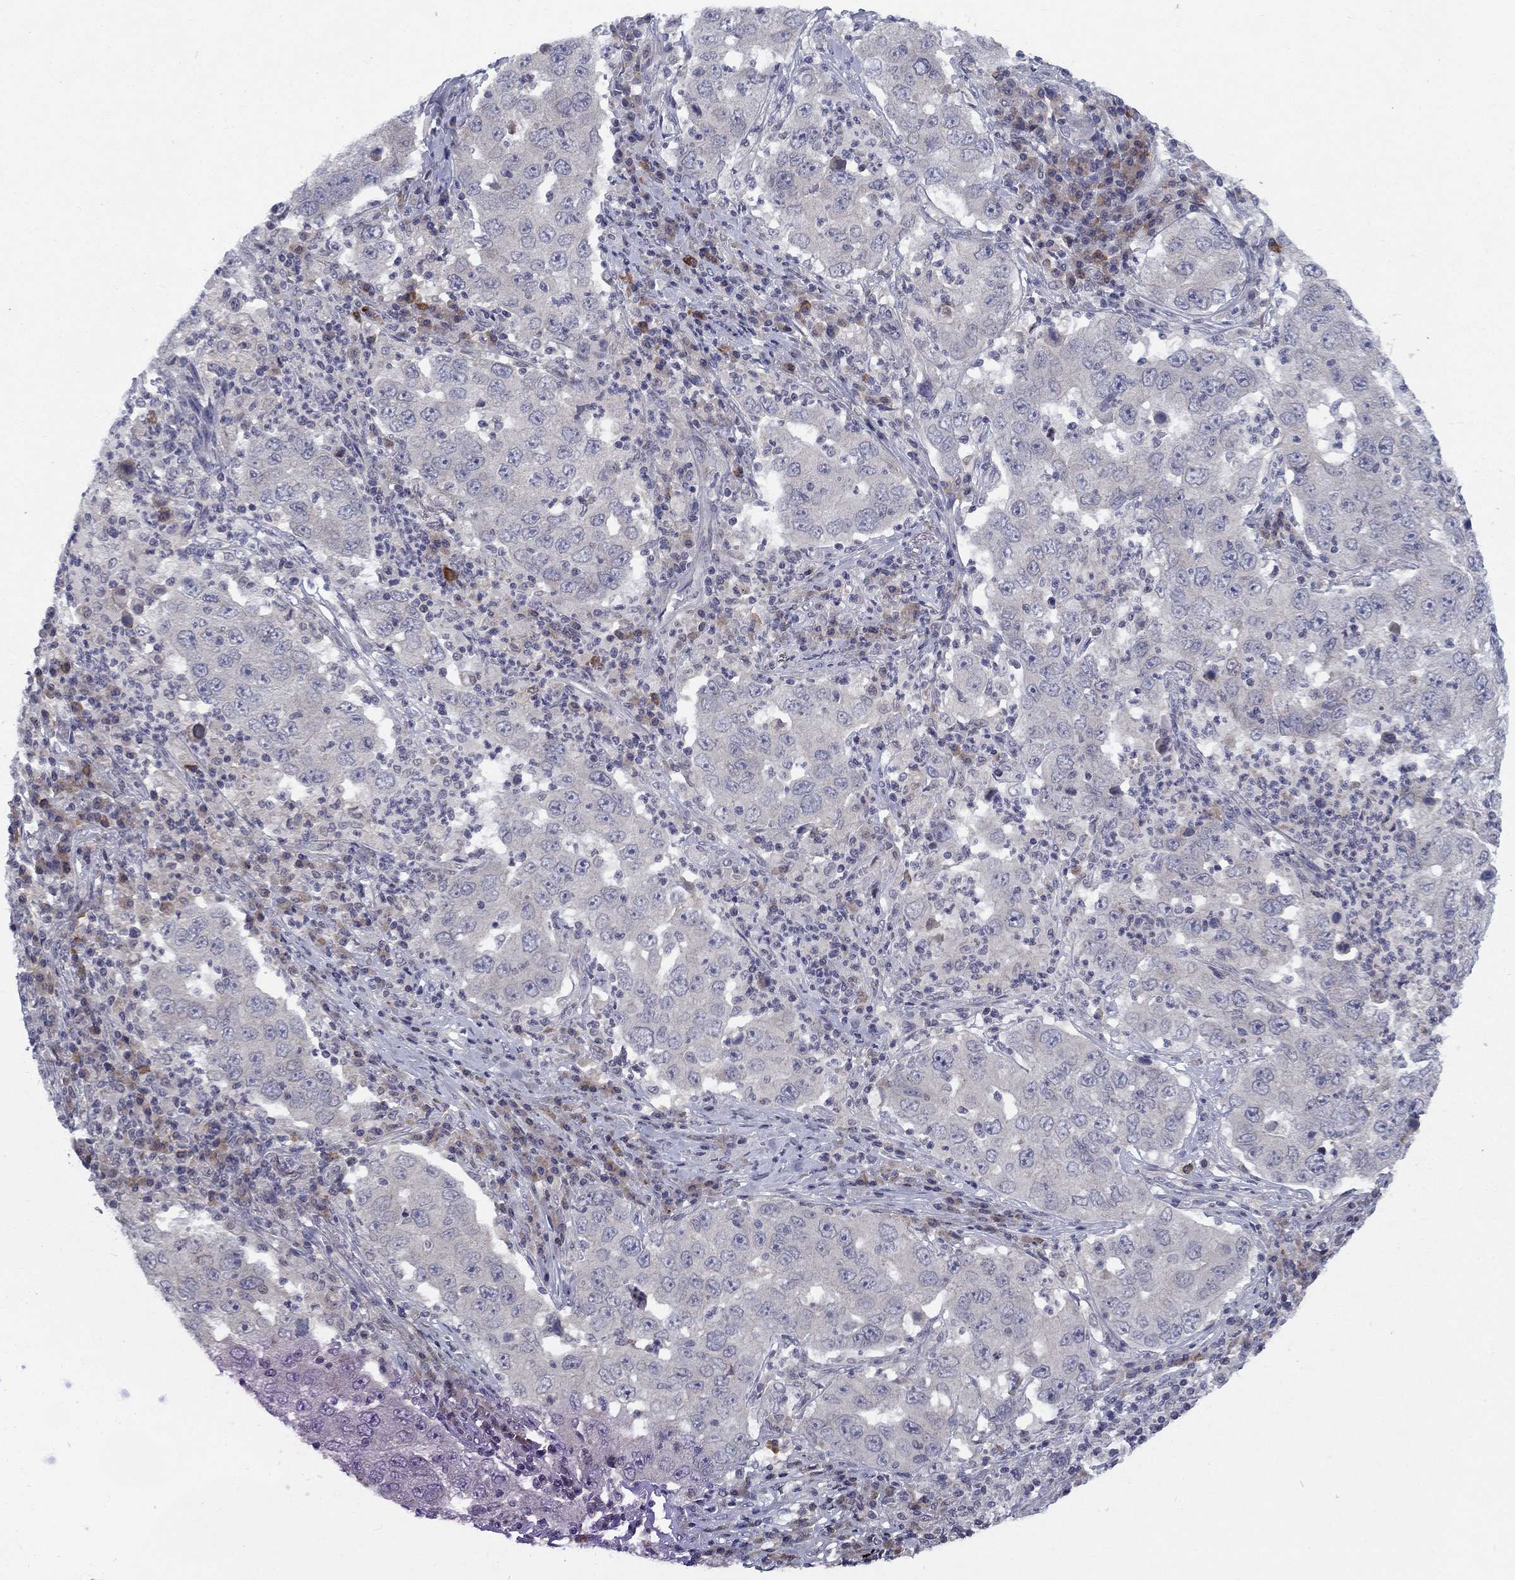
{"staining": {"intensity": "negative", "quantity": "none", "location": "none"}, "tissue": "lung cancer", "cell_type": "Tumor cells", "image_type": "cancer", "snomed": [{"axis": "morphology", "description": "Adenocarcinoma, NOS"}, {"axis": "topography", "description": "Lung"}], "caption": "Protein analysis of lung adenocarcinoma exhibits no significant staining in tumor cells. Nuclei are stained in blue.", "gene": "CACNA1A", "patient": {"sex": "male", "age": 73}}